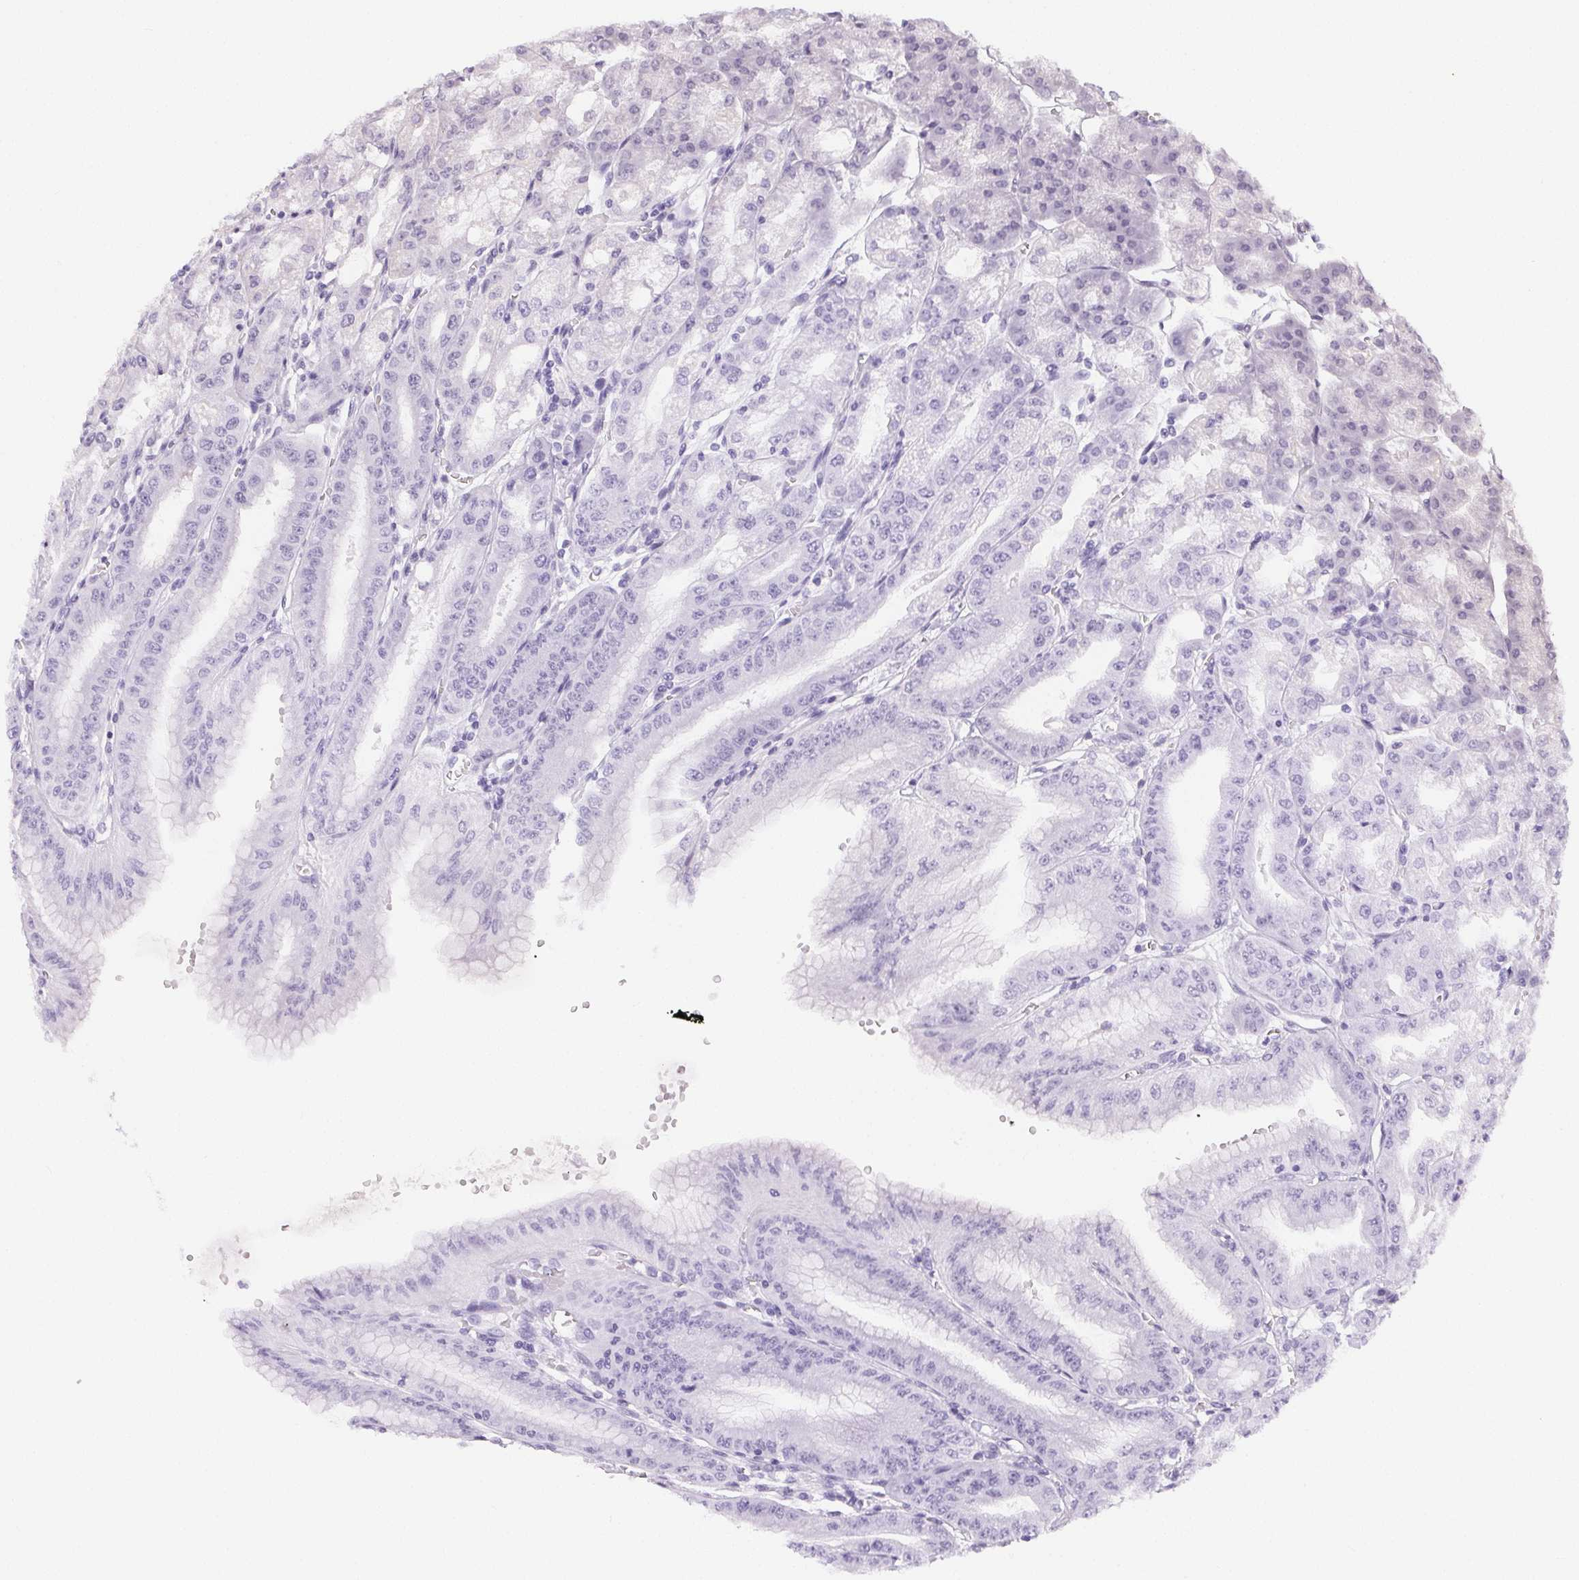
{"staining": {"intensity": "negative", "quantity": "none", "location": "none"}, "tissue": "stomach", "cell_type": "Glandular cells", "image_type": "normal", "snomed": [{"axis": "morphology", "description": "Normal tissue, NOS"}, {"axis": "topography", "description": "Stomach, lower"}], "caption": "Immunohistochemistry of normal human stomach displays no staining in glandular cells. Brightfield microscopy of immunohistochemistry (IHC) stained with DAB (brown) and hematoxylin (blue), captured at high magnification.", "gene": "RPGRIP1", "patient": {"sex": "male", "age": 71}}